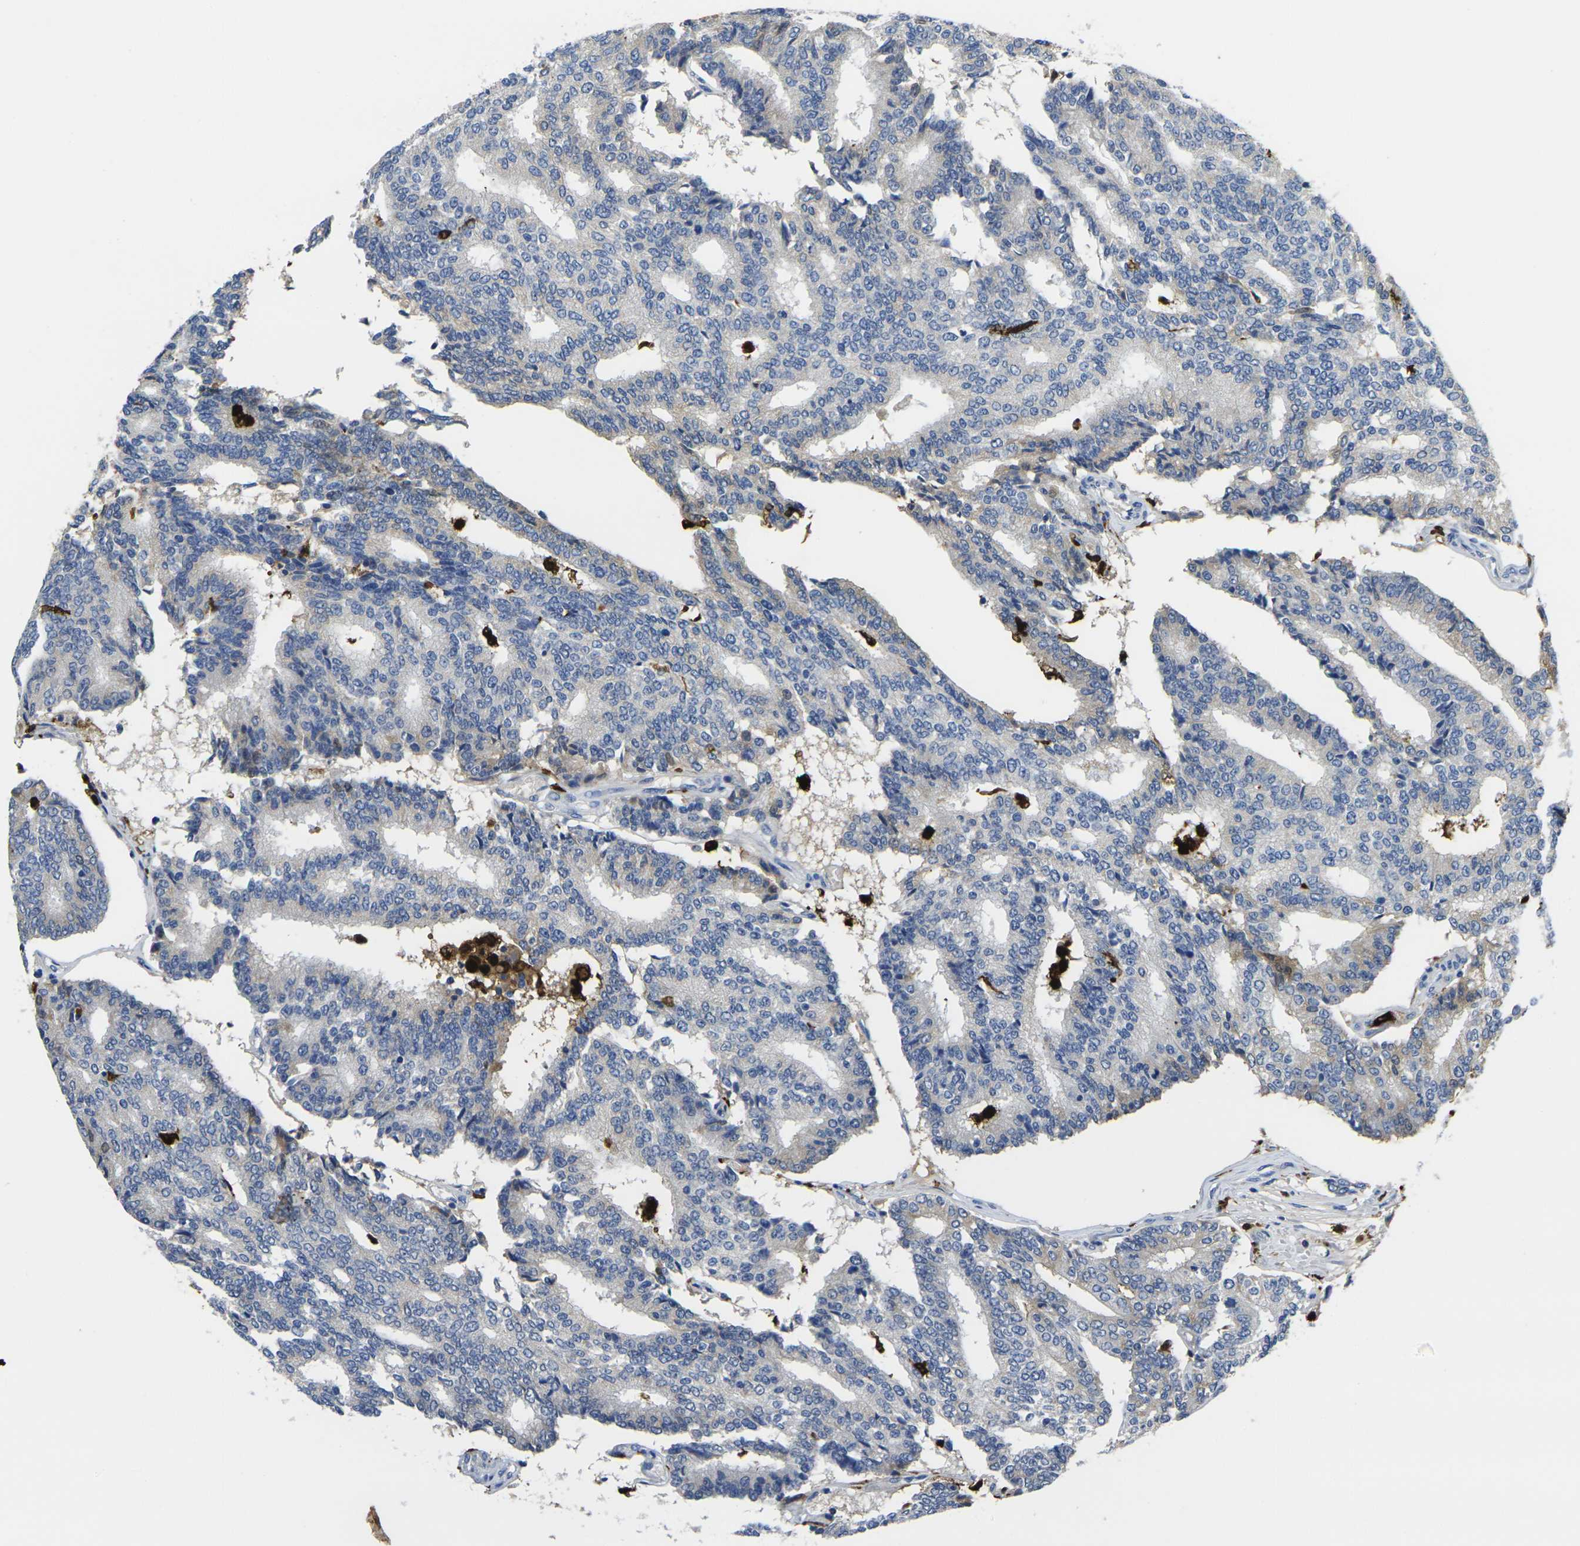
{"staining": {"intensity": "weak", "quantity": "<25%", "location": "cytoplasmic/membranous"}, "tissue": "prostate cancer", "cell_type": "Tumor cells", "image_type": "cancer", "snomed": [{"axis": "morphology", "description": "Adenocarcinoma, High grade"}, {"axis": "topography", "description": "Prostate"}], "caption": "Tumor cells show no significant positivity in high-grade adenocarcinoma (prostate).", "gene": "S100A9", "patient": {"sex": "male", "age": 55}}